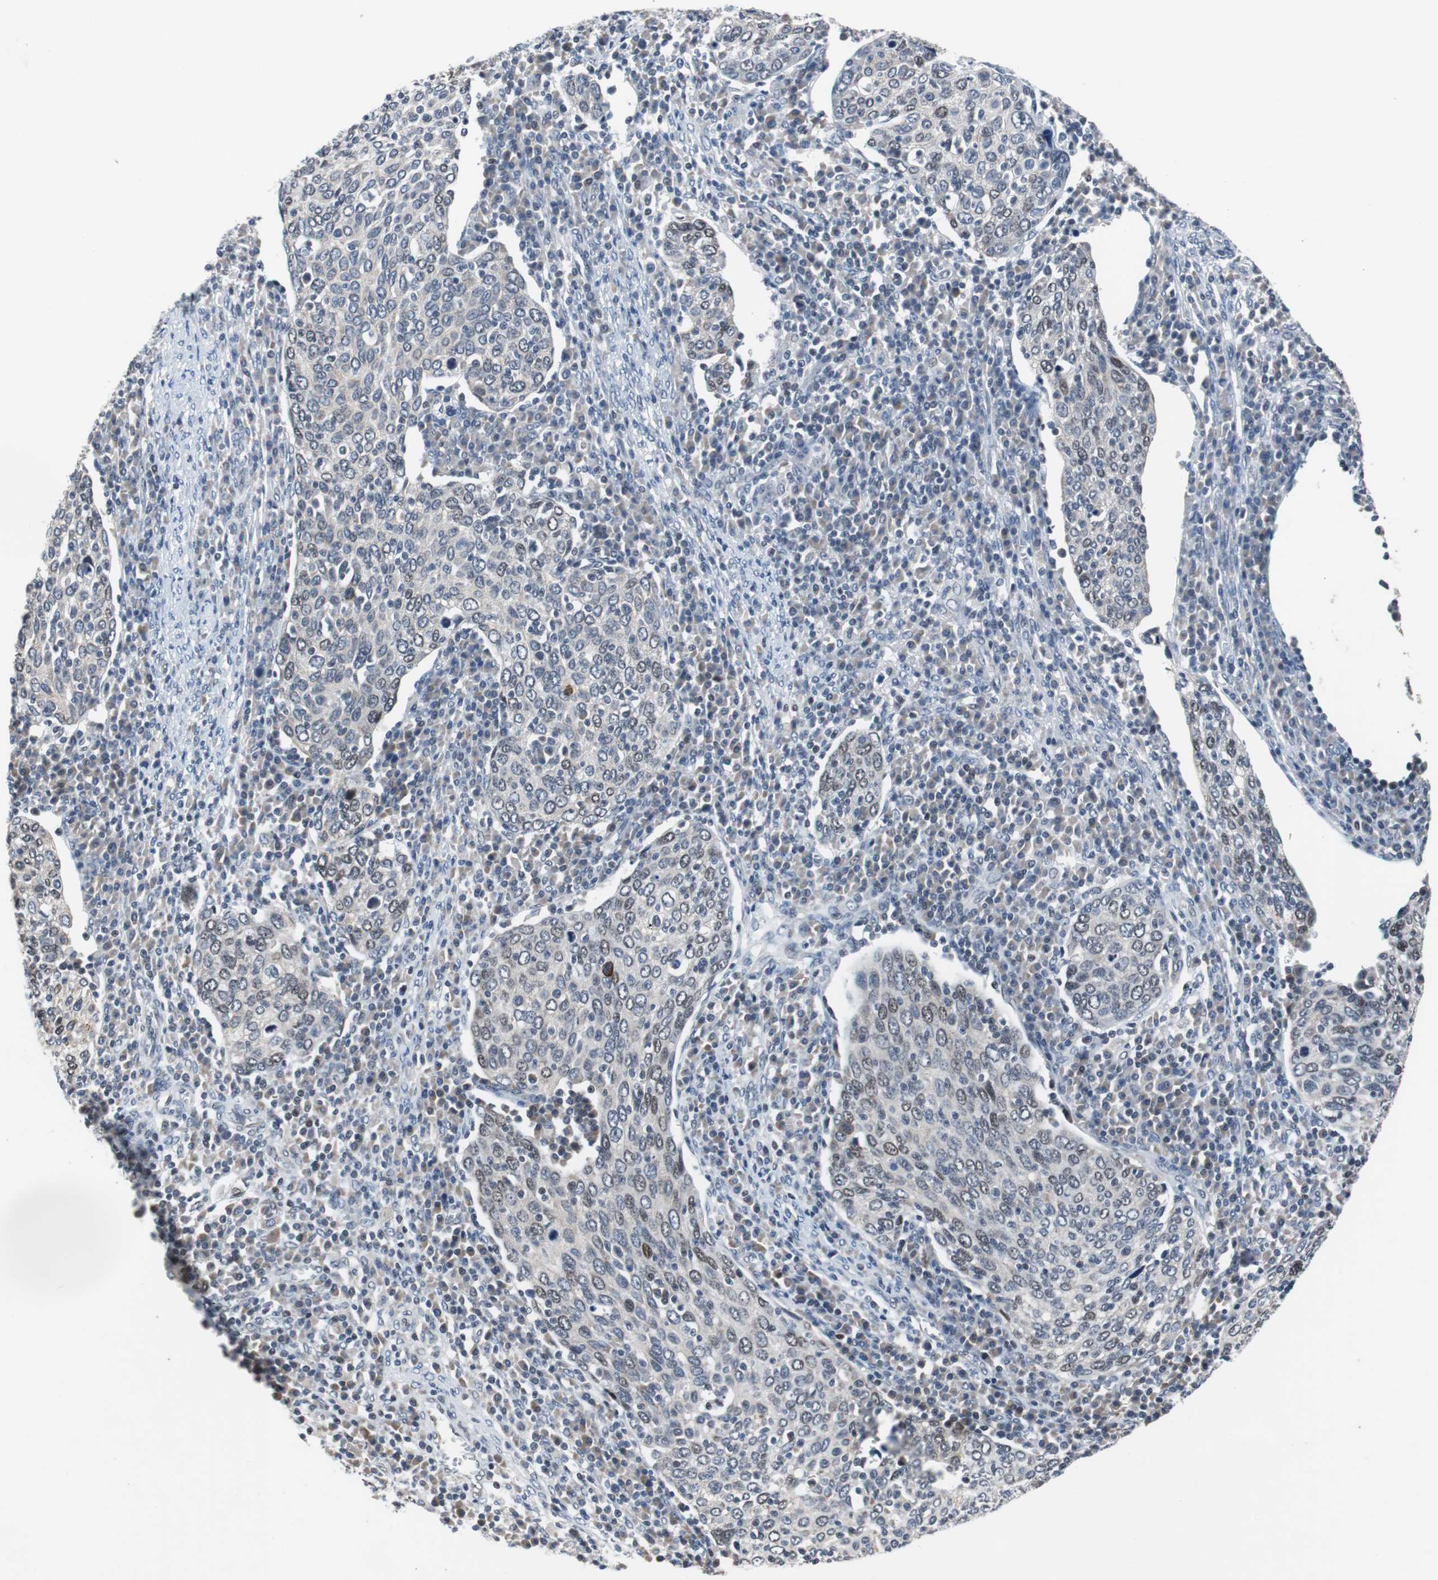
{"staining": {"intensity": "weak", "quantity": "<25%", "location": "nuclear"}, "tissue": "cervical cancer", "cell_type": "Tumor cells", "image_type": "cancer", "snomed": [{"axis": "morphology", "description": "Squamous cell carcinoma, NOS"}, {"axis": "topography", "description": "Cervix"}], "caption": "This is an immunohistochemistry histopathology image of cervical cancer (squamous cell carcinoma). There is no expression in tumor cells.", "gene": "TP63", "patient": {"sex": "female", "age": 40}}